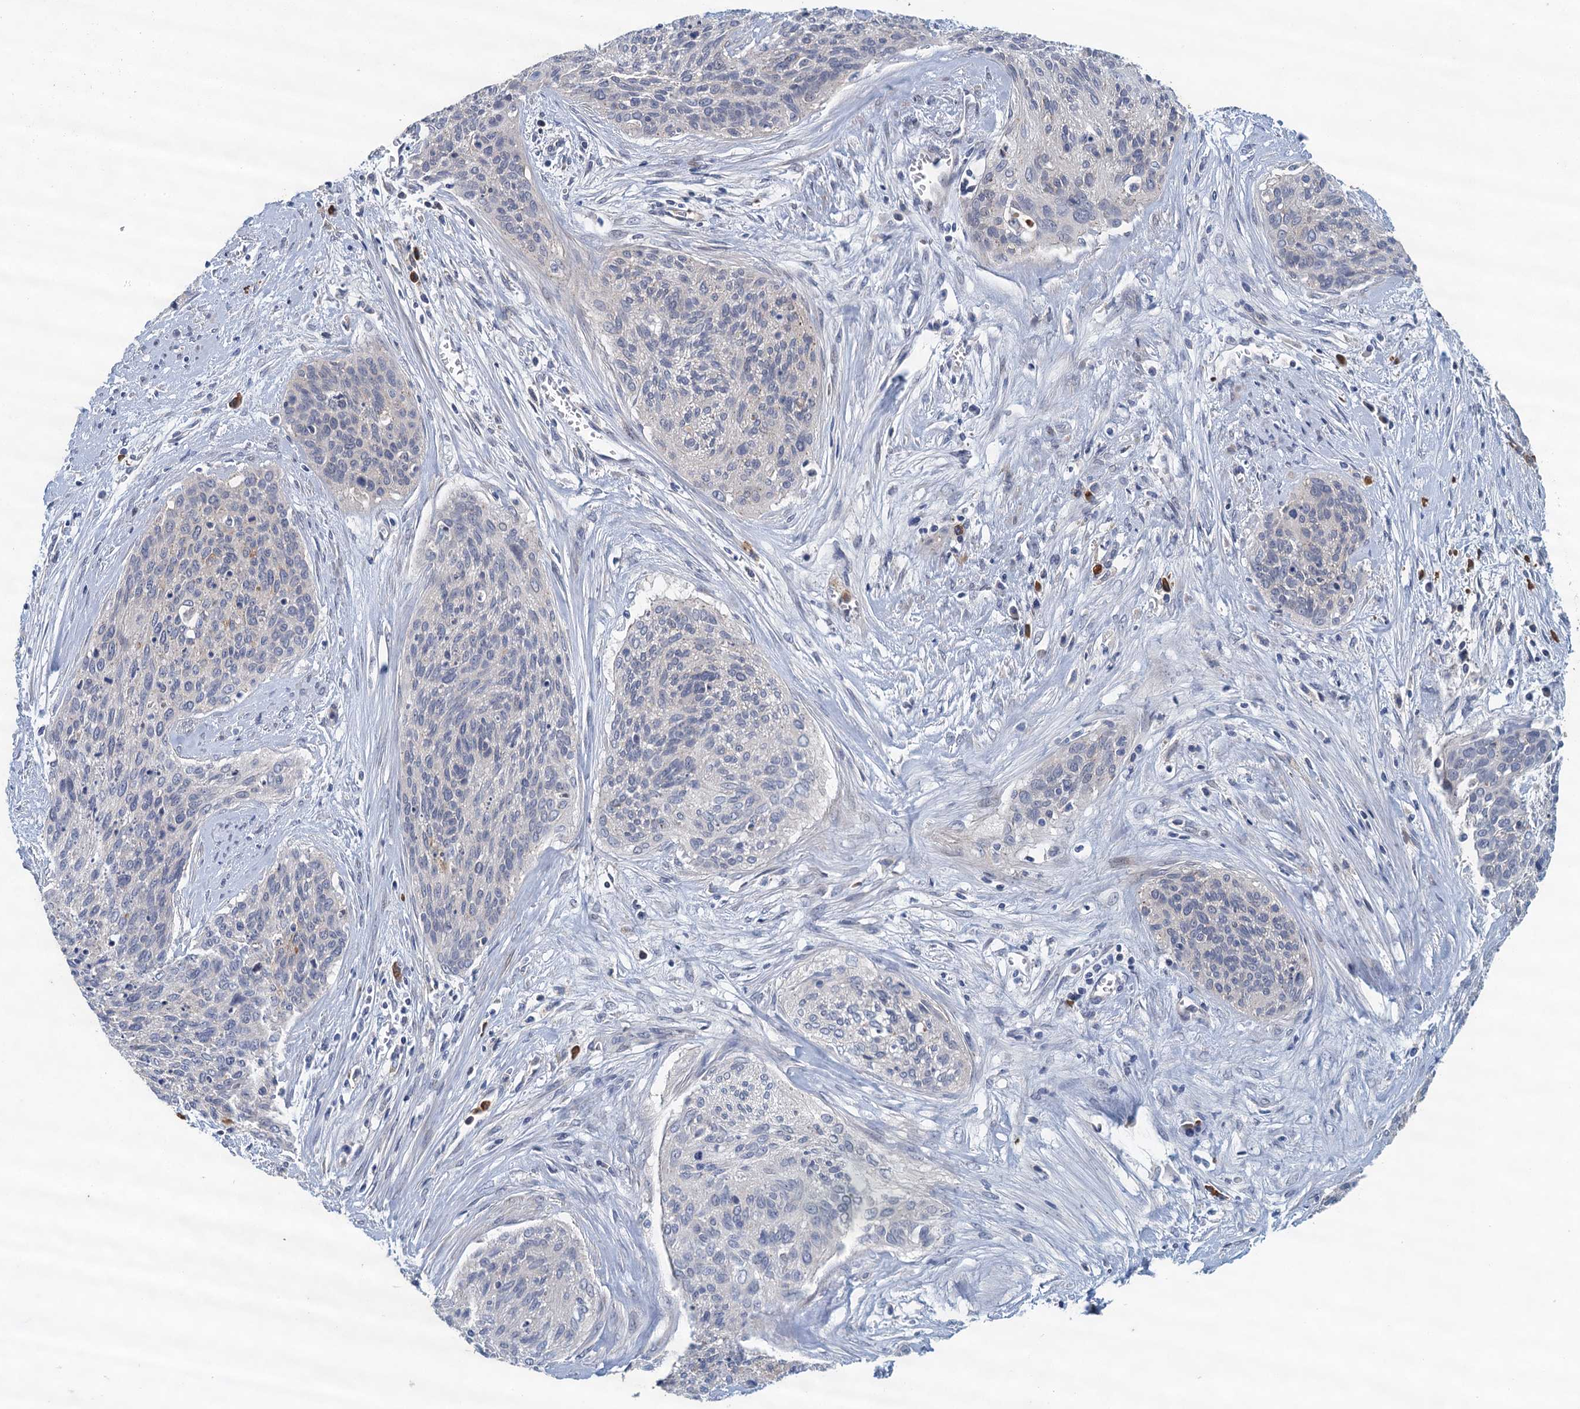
{"staining": {"intensity": "negative", "quantity": "none", "location": "none"}, "tissue": "cervical cancer", "cell_type": "Tumor cells", "image_type": "cancer", "snomed": [{"axis": "morphology", "description": "Squamous cell carcinoma, NOS"}, {"axis": "topography", "description": "Cervix"}], "caption": "An IHC histopathology image of cervical cancer (squamous cell carcinoma) is shown. There is no staining in tumor cells of cervical cancer (squamous cell carcinoma).", "gene": "TPCN1", "patient": {"sex": "female", "age": 55}}